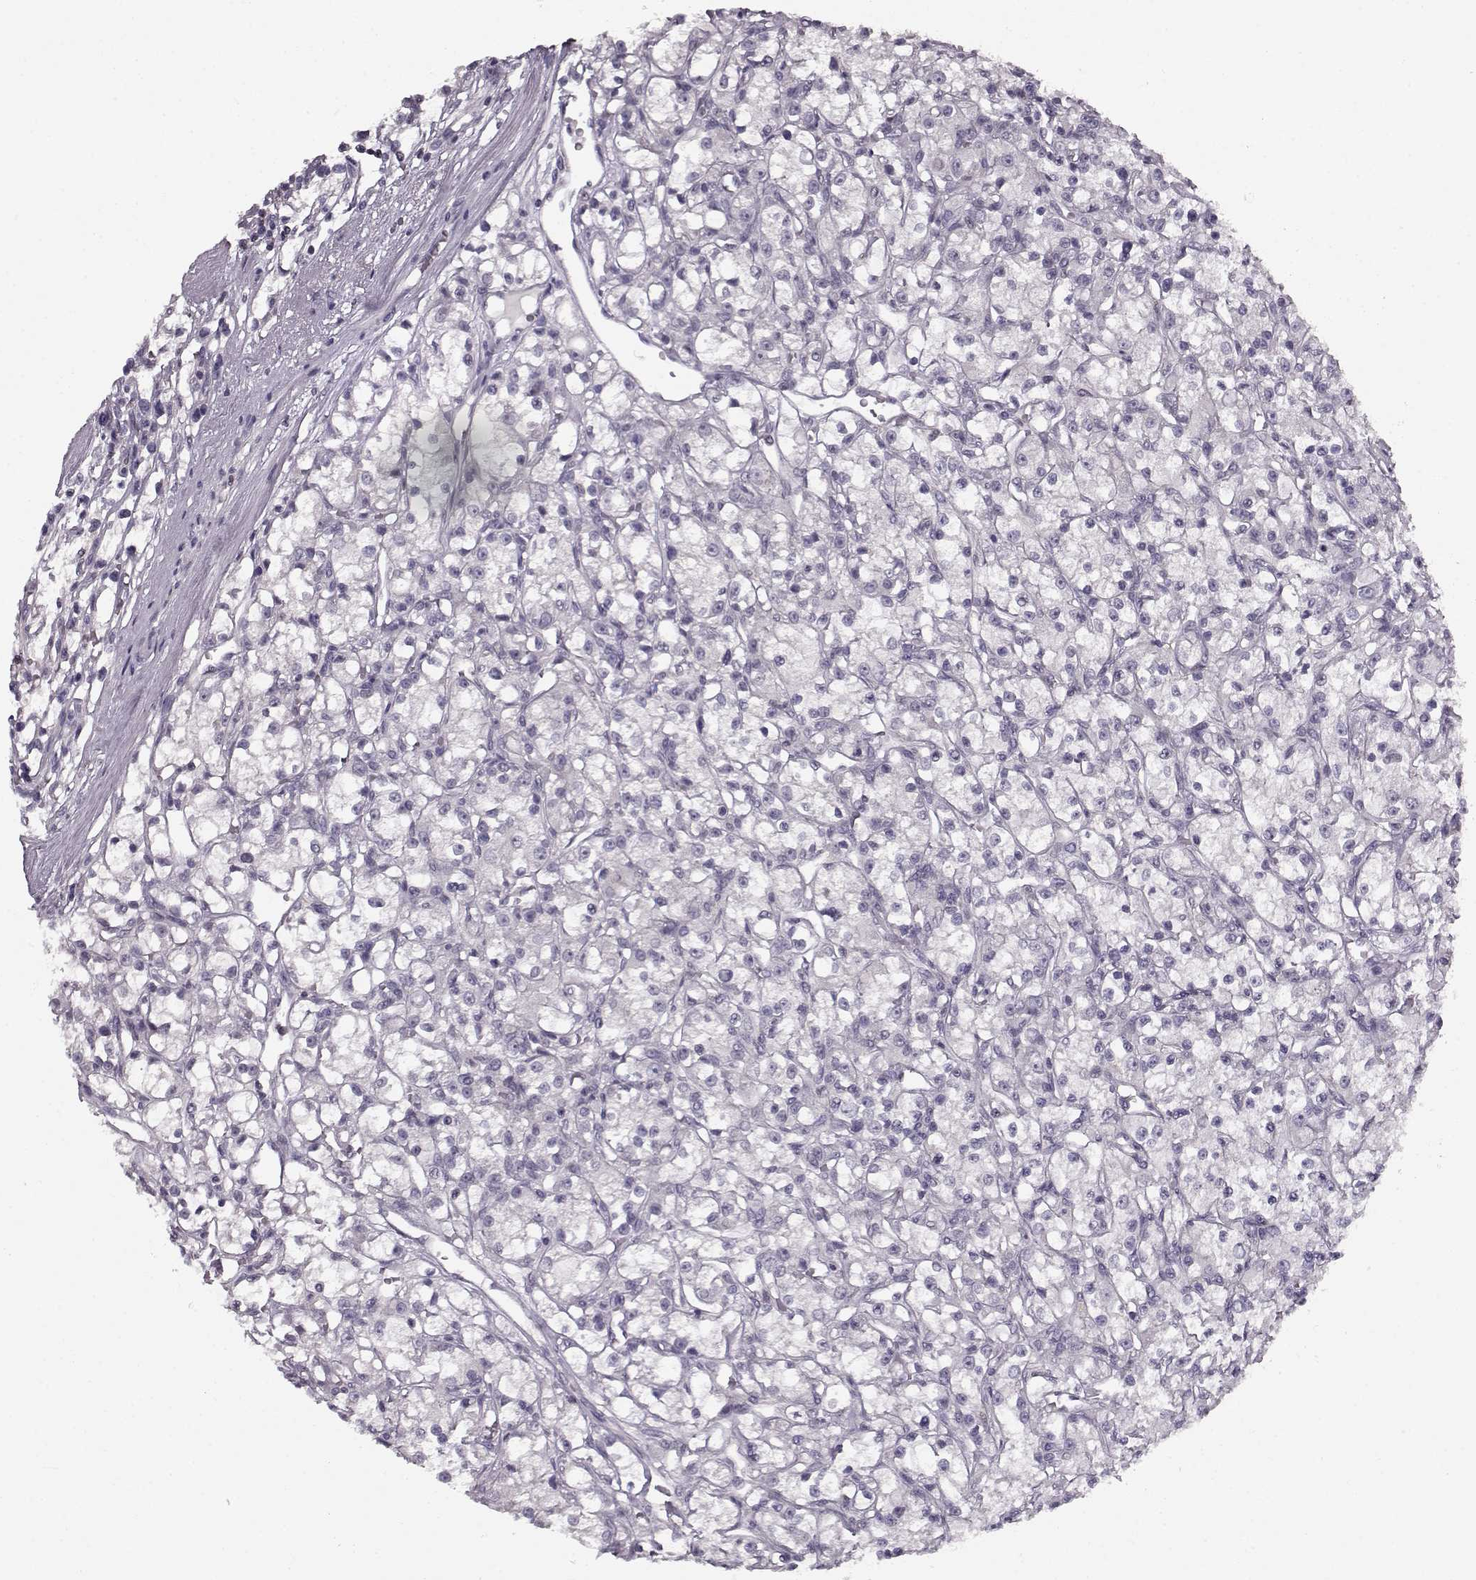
{"staining": {"intensity": "negative", "quantity": "none", "location": "none"}, "tissue": "renal cancer", "cell_type": "Tumor cells", "image_type": "cancer", "snomed": [{"axis": "morphology", "description": "Adenocarcinoma, NOS"}, {"axis": "topography", "description": "Kidney"}], "caption": "This is an immunohistochemistry (IHC) photomicrograph of adenocarcinoma (renal). There is no staining in tumor cells.", "gene": "RP1L1", "patient": {"sex": "female", "age": 59}}